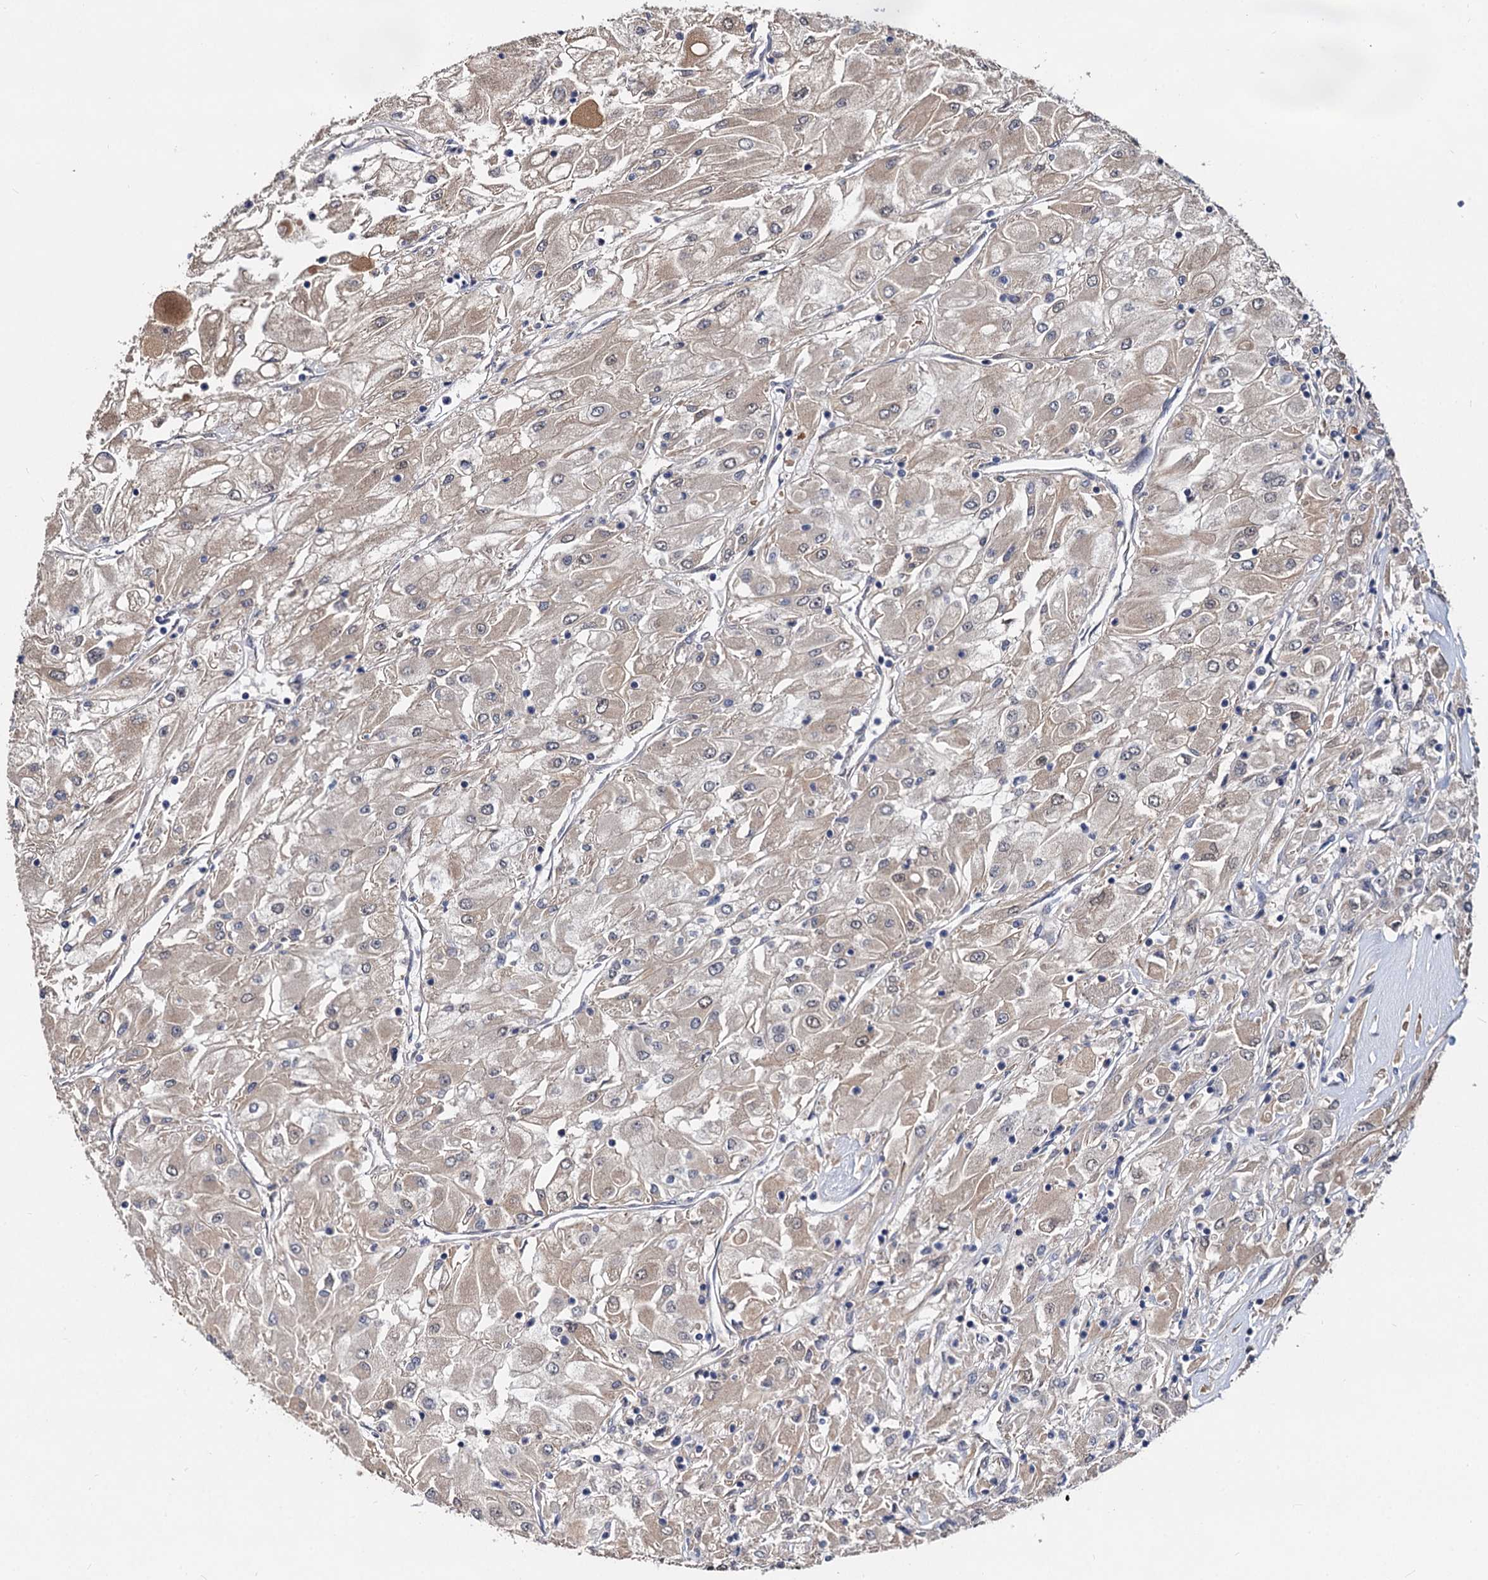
{"staining": {"intensity": "negative", "quantity": "none", "location": "none"}, "tissue": "renal cancer", "cell_type": "Tumor cells", "image_type": "cancer", "snomed": [{"axis": "morphology", "description": "Adenocarcinoma, NOS"}, {"axis": "topography", "description": "Kidney"}], "caption": "Adenocarcinoma (renal) stained for a protein using IHC exhibits no expression tumor cells.", "gene": "PSMD4", "patient": {"sex": "male", "age": 80}}